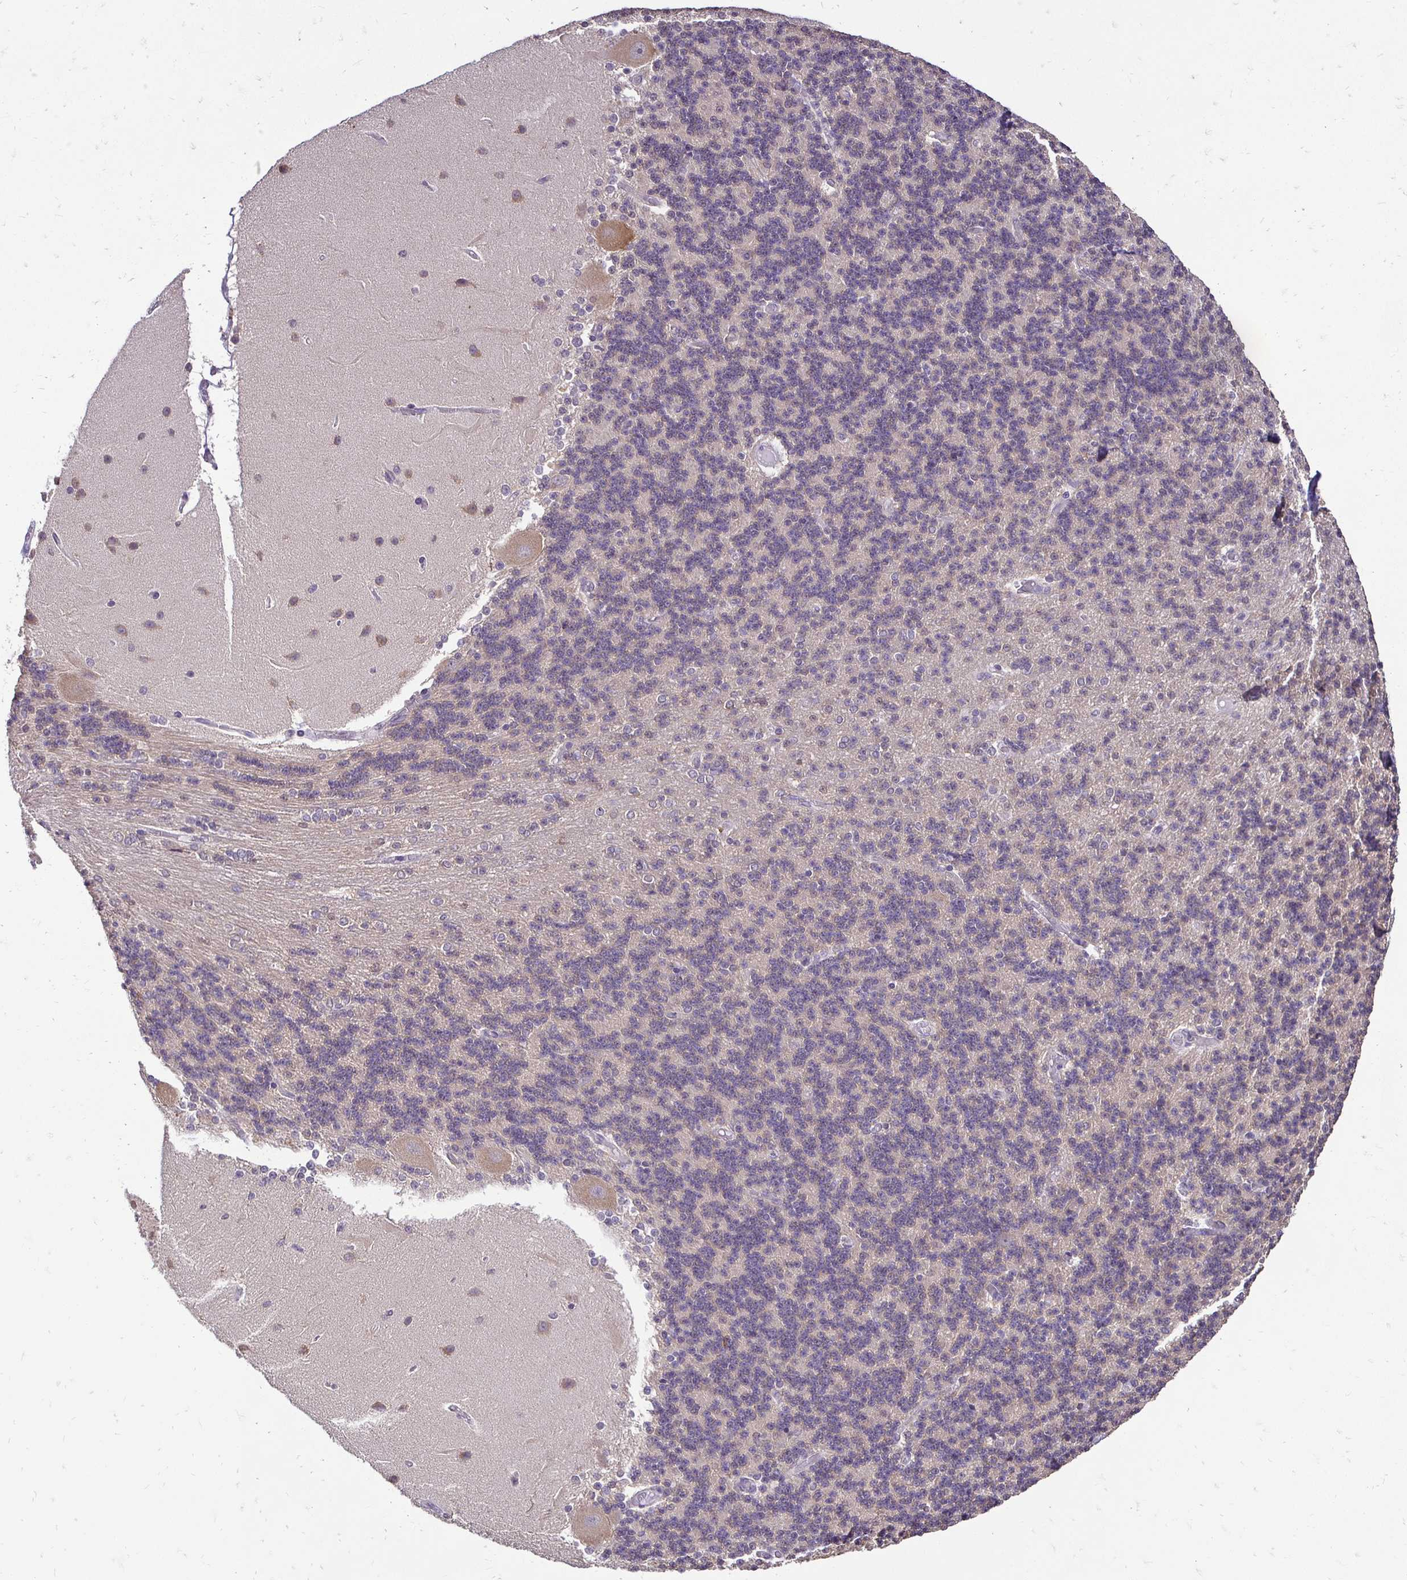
{"staining": {"intensity": "weak", "quantity": "25%-75%", "location": "nuclear"}, "tissue": "cerebellum", "cell_type": "Cells in granular layer", "image_type": "normal", "snomed": [{"axis": "morphology", "description": "Normal tissue, NOS"}, {"axis": "topography", "description": "Cerebellum"}], "caption": "About 25%-75% of cells in granular layer in normal cerebellum show weak nuclear protein positivity as visualized by brown immunohistochemical staining.", "gene": "RHEBL1", "patient": {"sex": "female", "age": 54}}